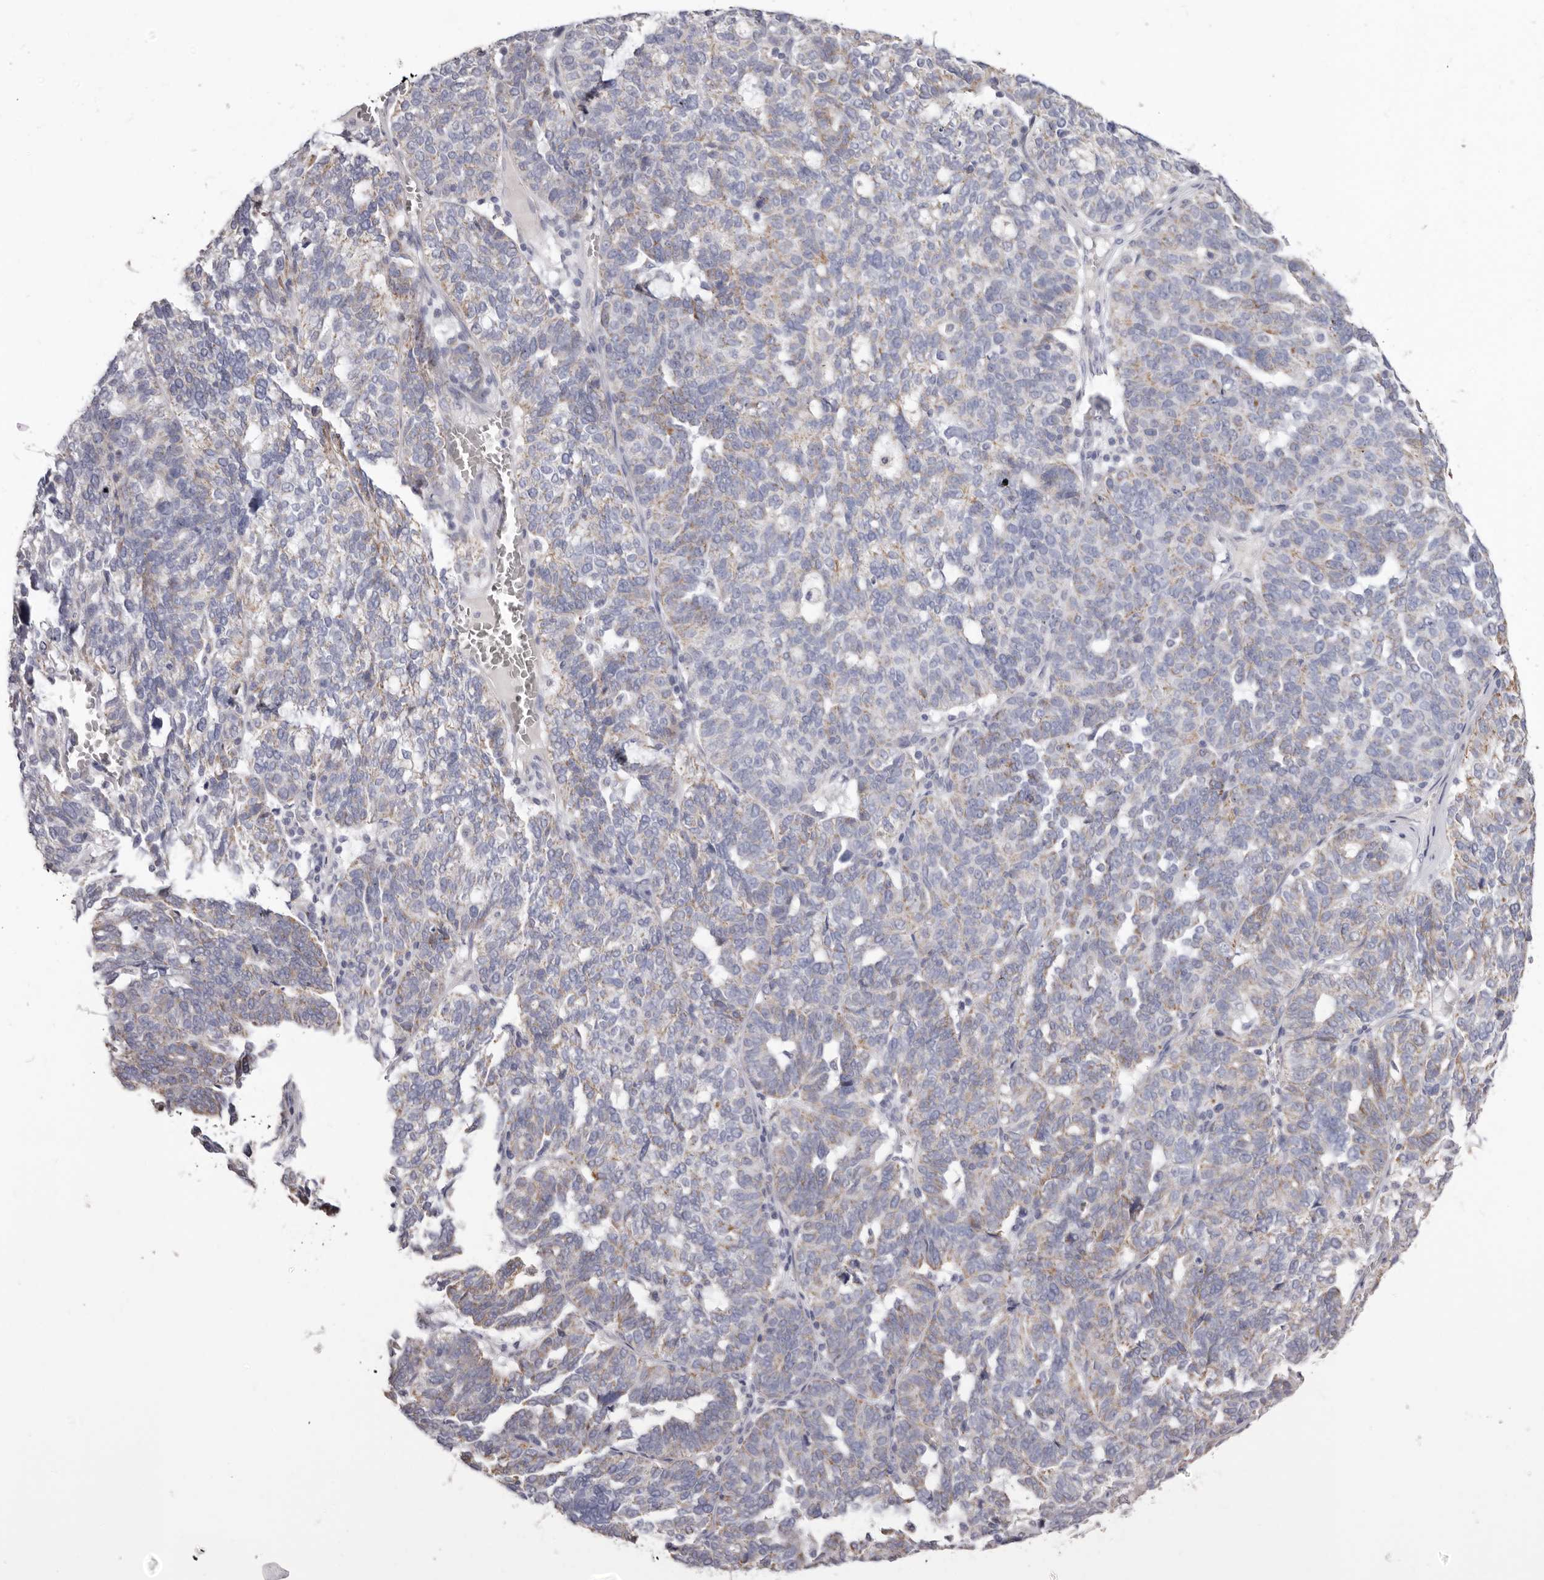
{"staining": {"intensity": "moderate", "quantity": "<25%", "location": "cytoplasmic/membranous"}, "tissue": "ovarian cancer", "cell_type": "Tumor cells", "image_type": "cancer", "snomed": [{"axis": "morphology", "description": "Cystadenocarcinoma, serous, NOS"}, {"axis": "topography", "description": "Ovary"}], "caption": "A micrograph of human ovarian cancer (serous cystadenocarcinoma) stained for a protein reveals moderate cytoplasmic/membranous brown staining in tumor cells.", "gene": "RSPO2", "patient": {"sex": "female", "age": 59}}